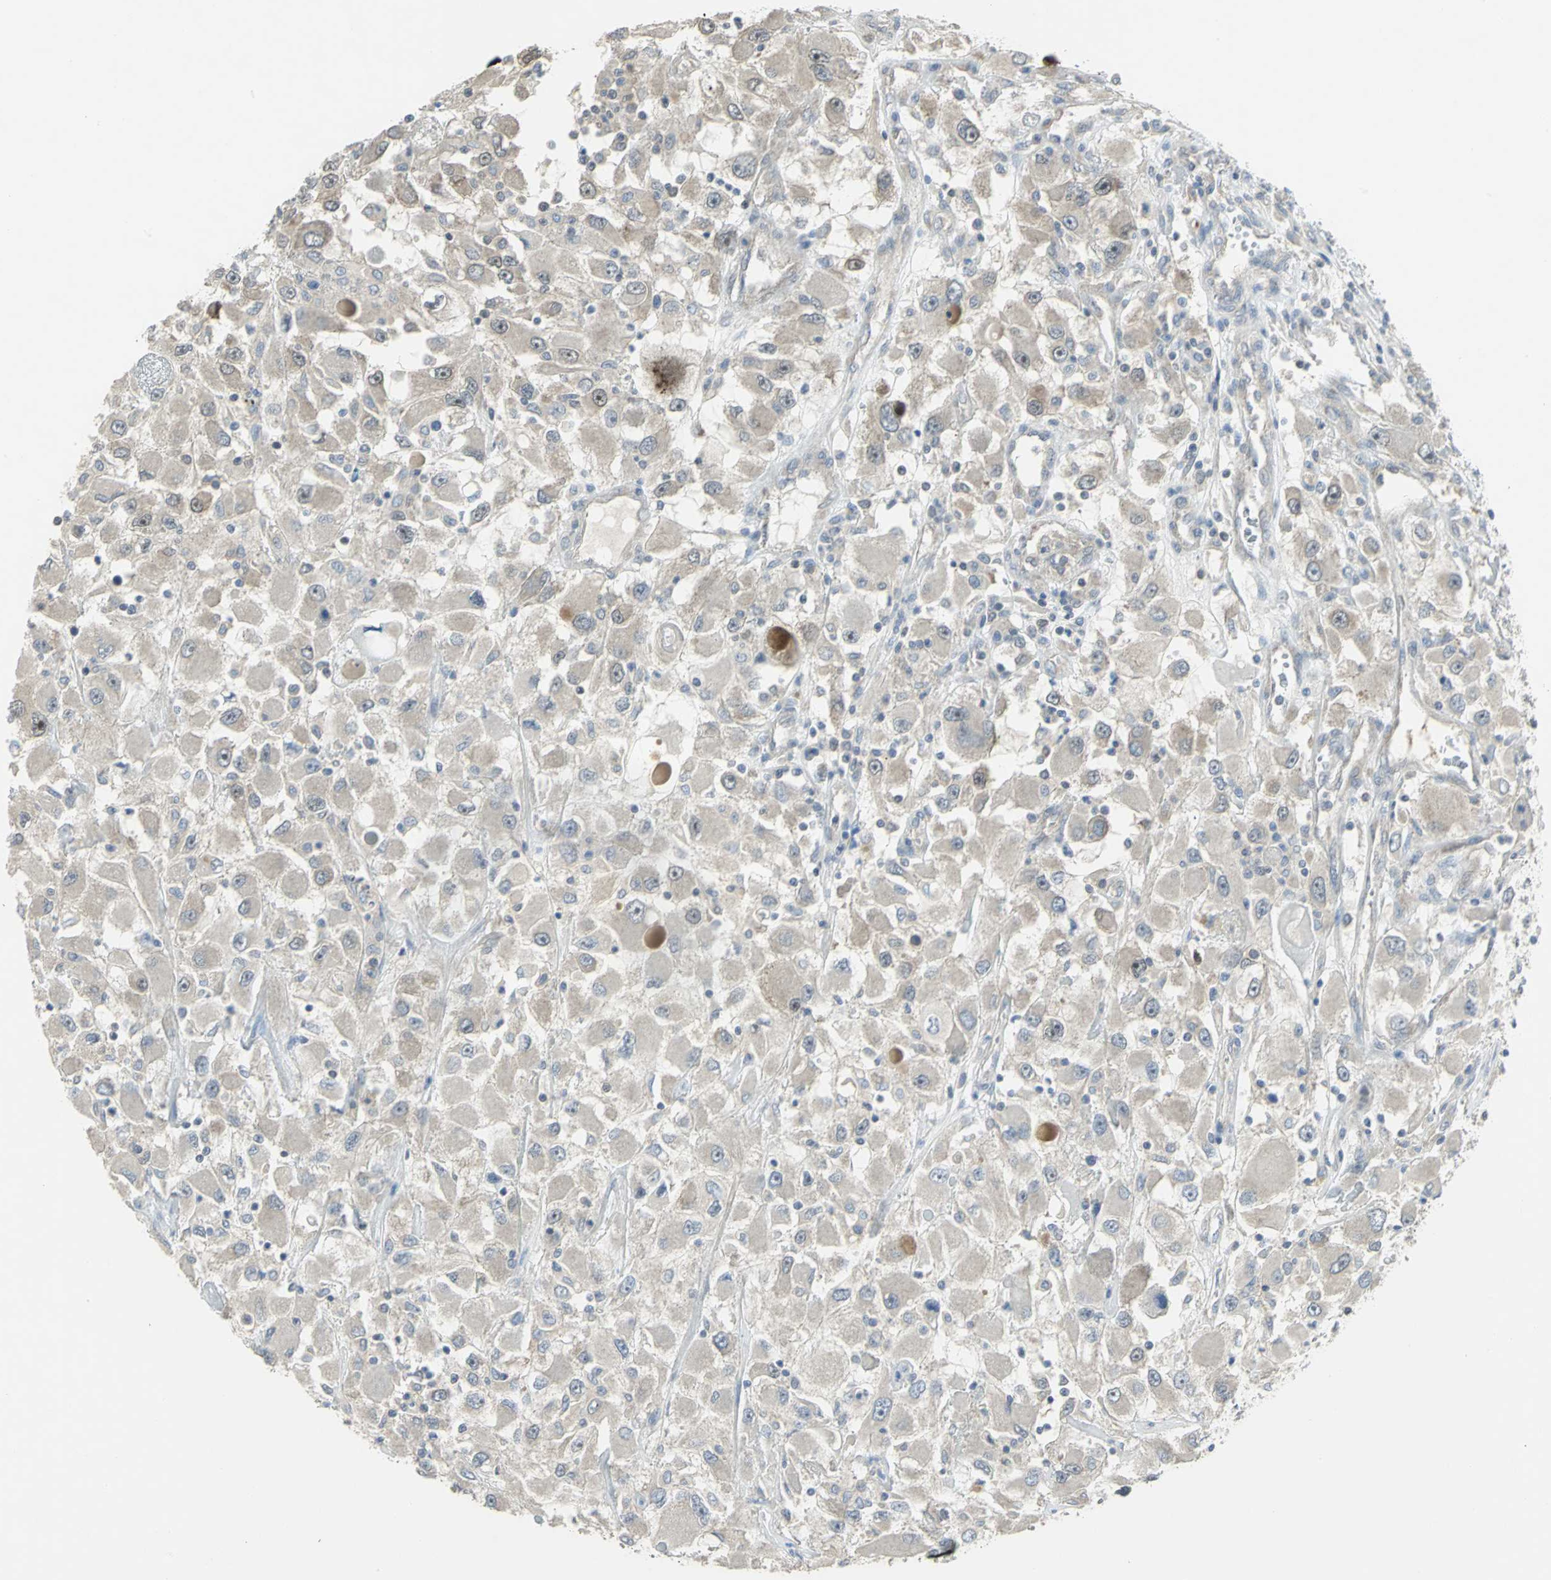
{"staining": {"intensity": "negative", "quantity": "none", "location": "none"}, "tissue": "renal cancer", "cell_type": "Tumor cells", "image_type": "cancer", "snomed": [{"axis": "morphology", "description": "Adenocarcinoma, NOS"}, {"axis": "topography", "description": "Kidney"}], "caption": "Renal cancer was stained to show a protein in brown. There is no significant expression in tumor cells. (Stains: DAB (3,3'-diaminobenzidine) immunohistochemistry with hematoxylin counter stain, Microscopy: brightfield microscopy at high magnification).", "gene": "PPIA", "patient": {"sex": "female", "age": 52}}